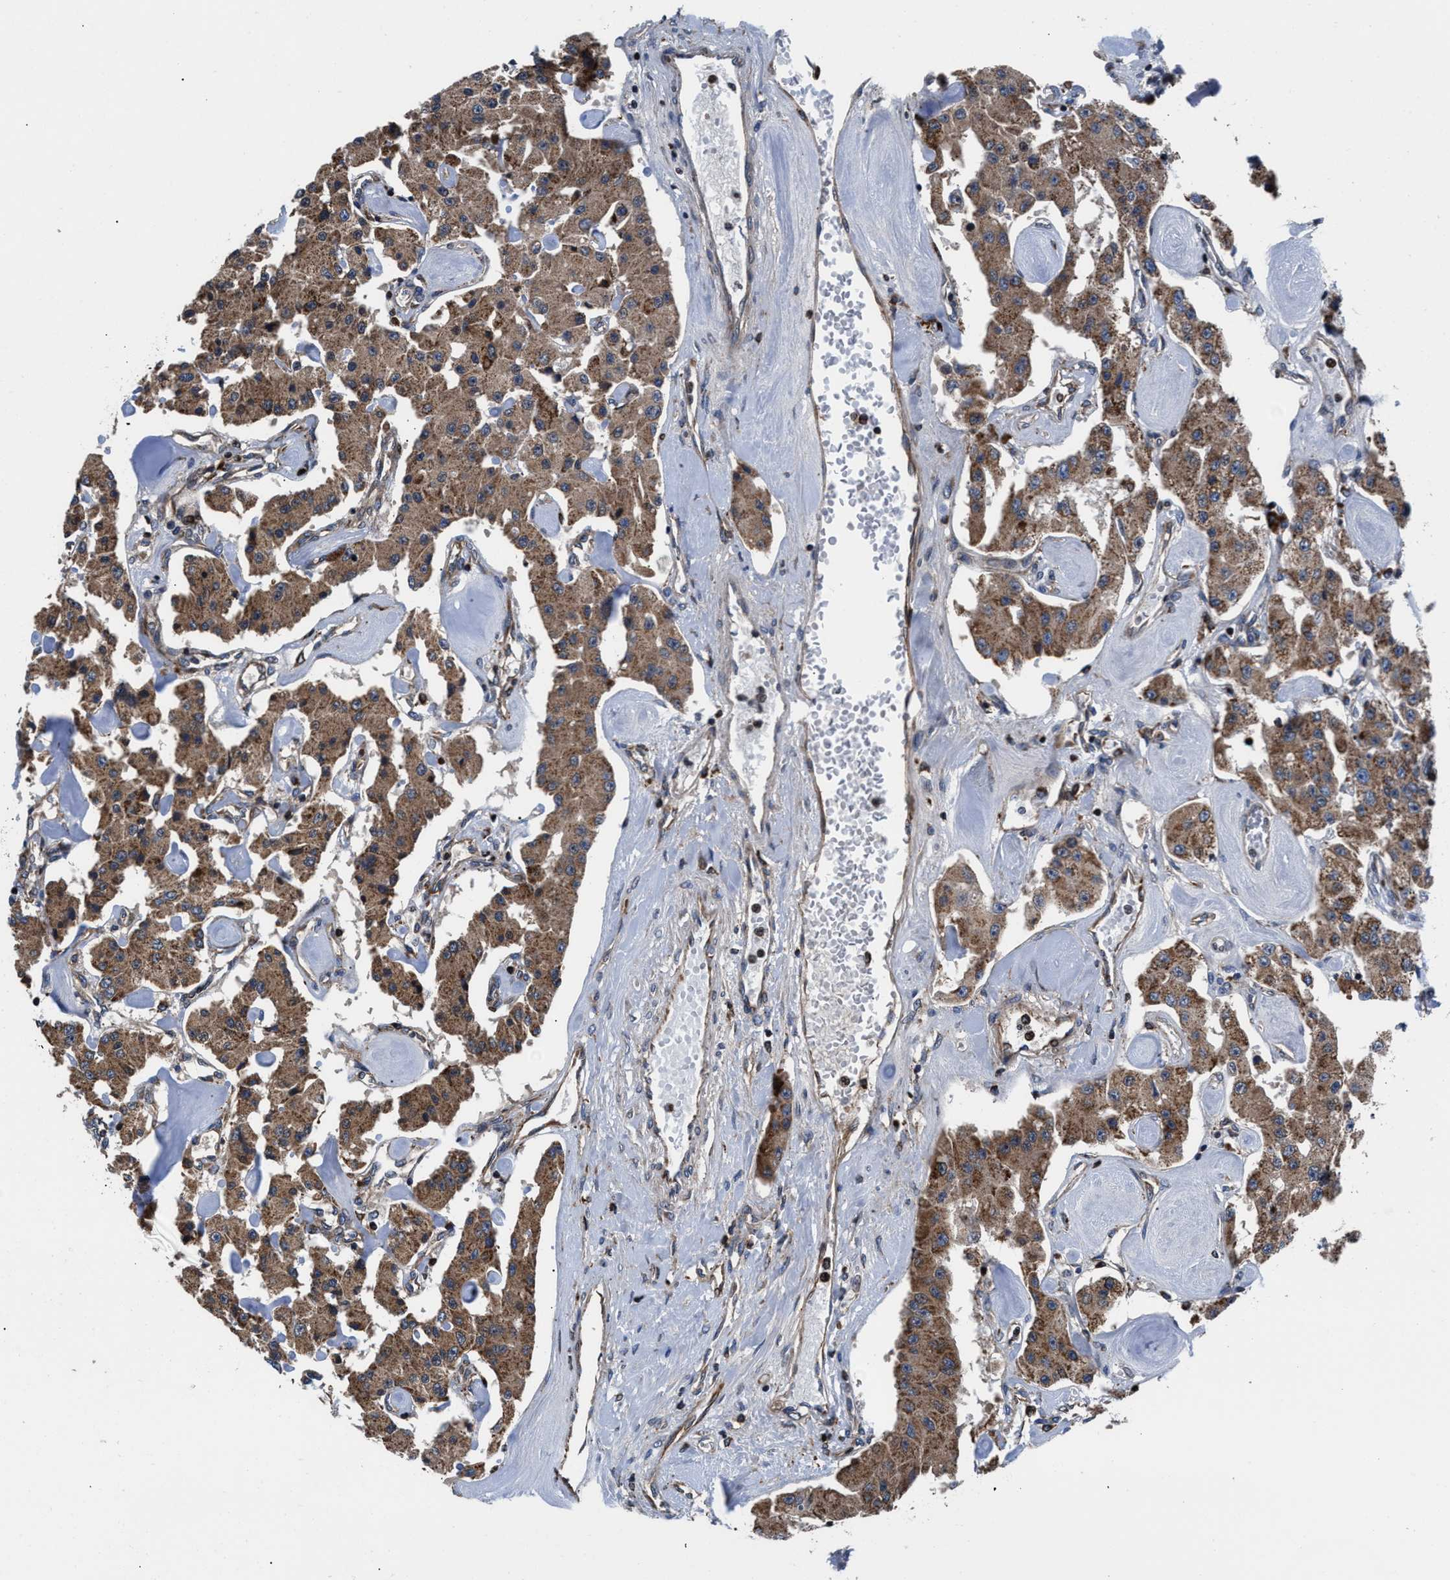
{"staining": {"intensity": "moderate", "quantity": ">75%", "location": "cytoplasmic/membranous"}, "tissue": "carcinoid", "cell_type": "Tumor cells", "image_type": "cancer", "snomed": [{"axis": "morphology", "description": "Carcinoid, malignant, NOS"}, {"axis": "topography", "description": "Pancreas"}], "caption": "Tumor cells show moderate cytoplasmic/membranous staining in about >75% of cells in carcinoid.", "gene": "PRR15L", "patient": {"sex": "male", "age": 41}}